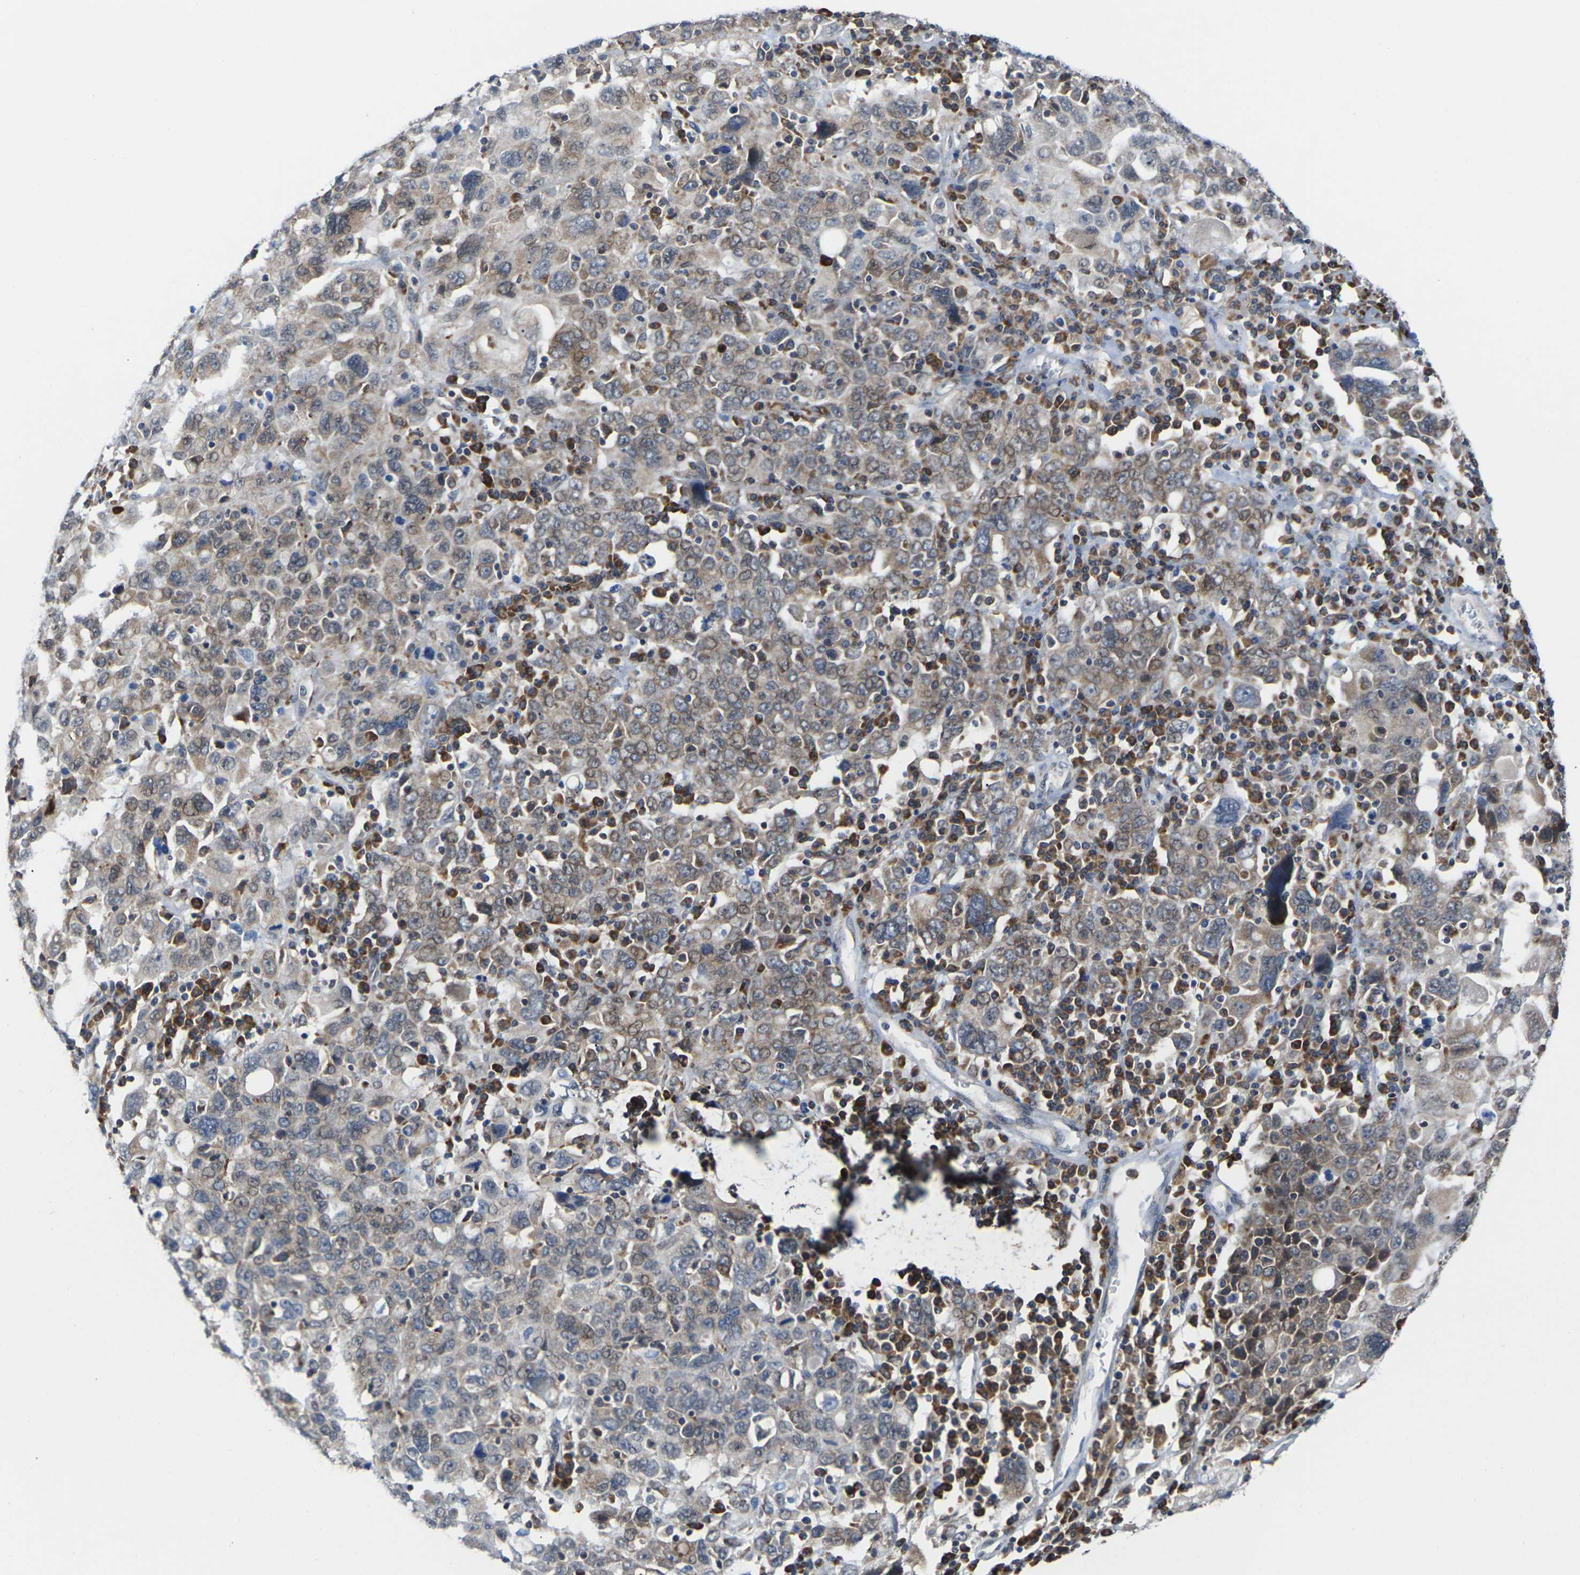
{"staining": {"intensity": "weak", "quantity": "25%-75%", "location": "cytoplasmic/membranous"}, "tissue": "ovarian cancer", "cell_type": "Tumor cells", "image_type": "cancer", "snomed": [{"axis": "morphology", "description": "Carcinoma, endometroid"}, {"axis": "topography", "description": "Ovary"}], "caption": "Immunohistochemistry histopathology image of human endometroid carcinoma (ovarian) stained for a protein (brown), which displays low levels of weak cytoplasmic/membranous positivity in approximately 25%-75% of tumor cells.", "gene": "PDZK1IP1", "patient": {"sex": "female", "age": 62}}